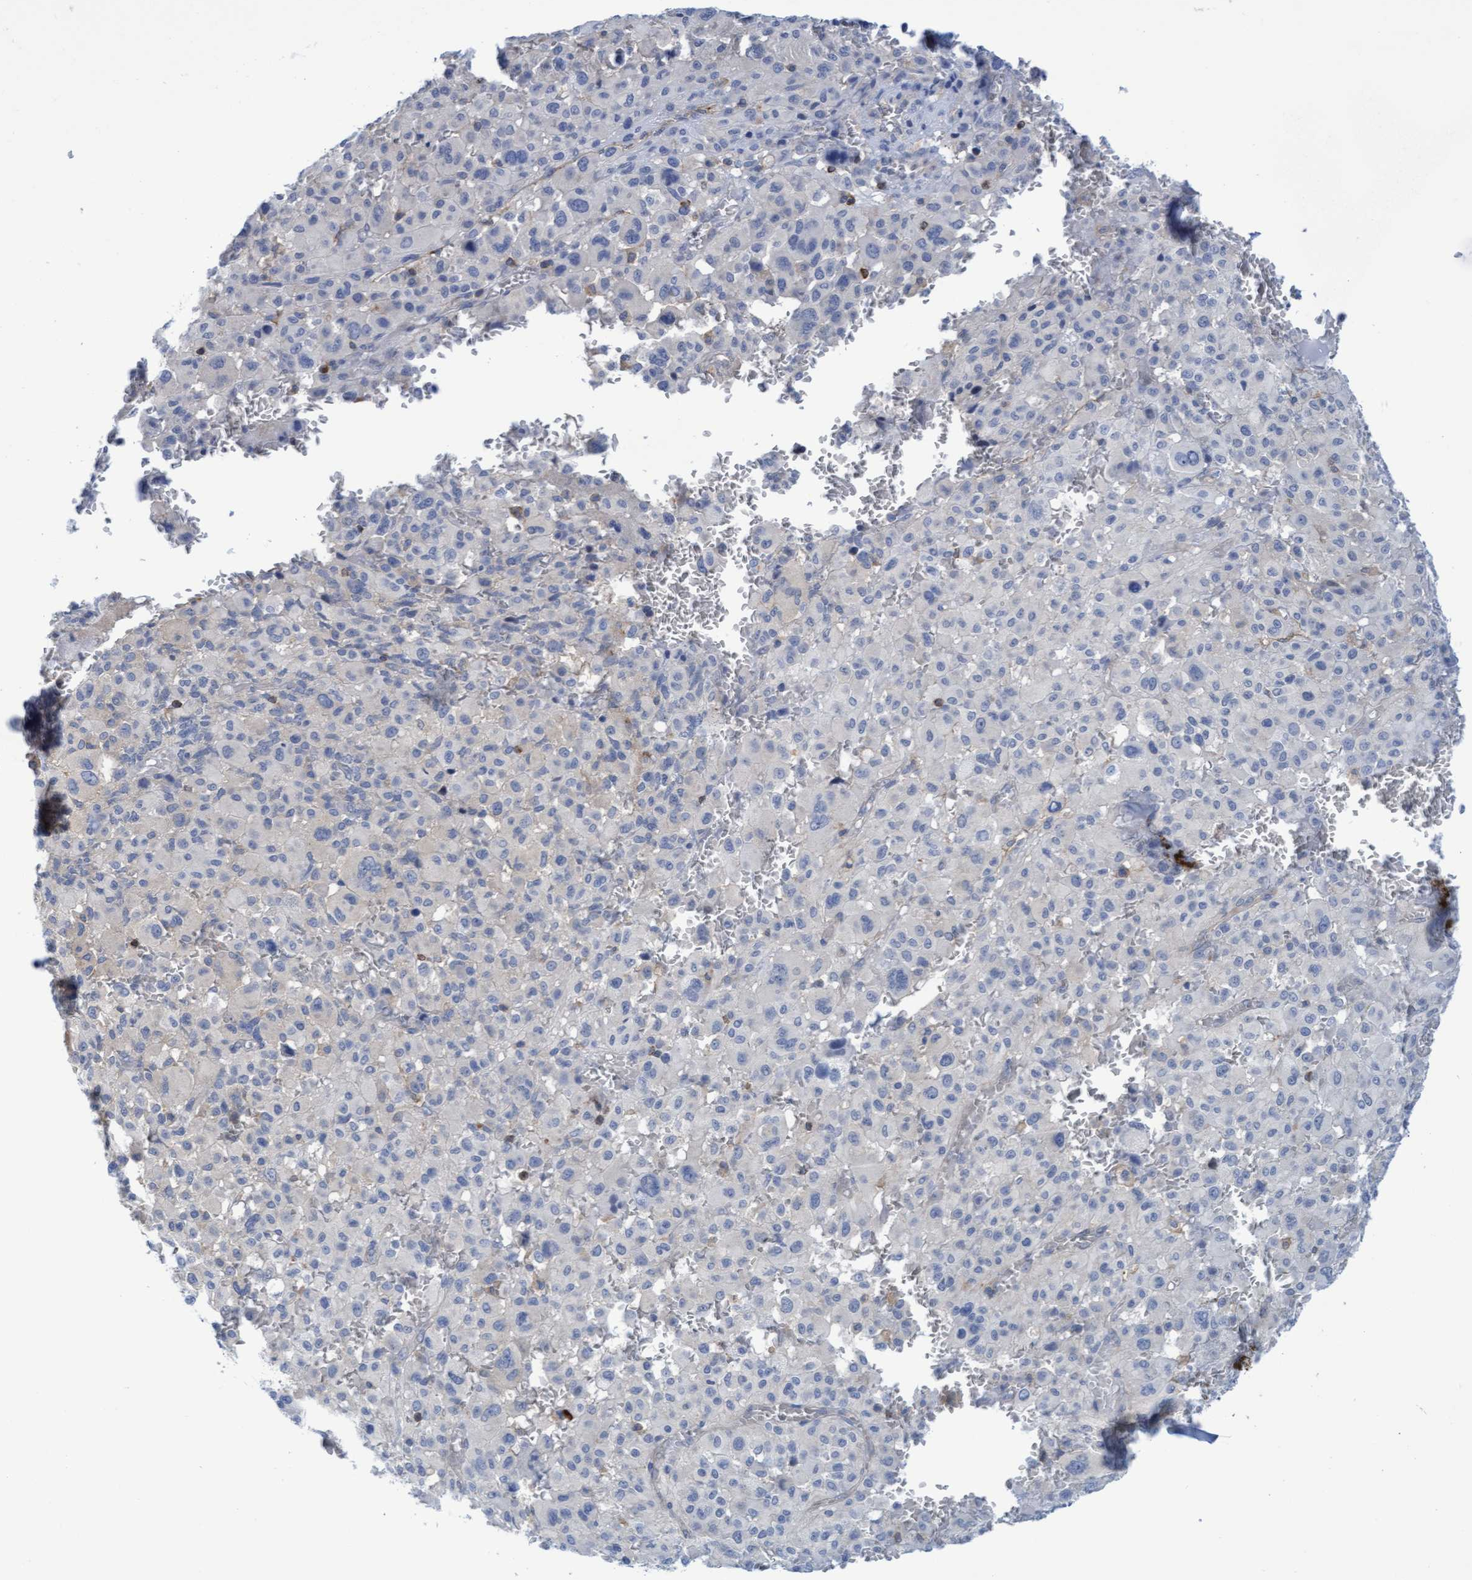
{"staining": {"intensity": "negative", "quantity": "none", "location": "none"}, "tissue": "melanoma", "cell_type": "Tumor cells", "image_type": "cancer", "snomed": [{"axis": "morphology", "description": "Malignant melanoma, Metastatic site"}, {"axis": "topography", "description": "Skin"}], "caption": "A micrograph of human malignant melanoma (metastatic site) is negative for staining in tumor cells. (DAB IHC, high magnification).", "gene": "FNBP1", "patient": {"sex": "female", "age": 74}}